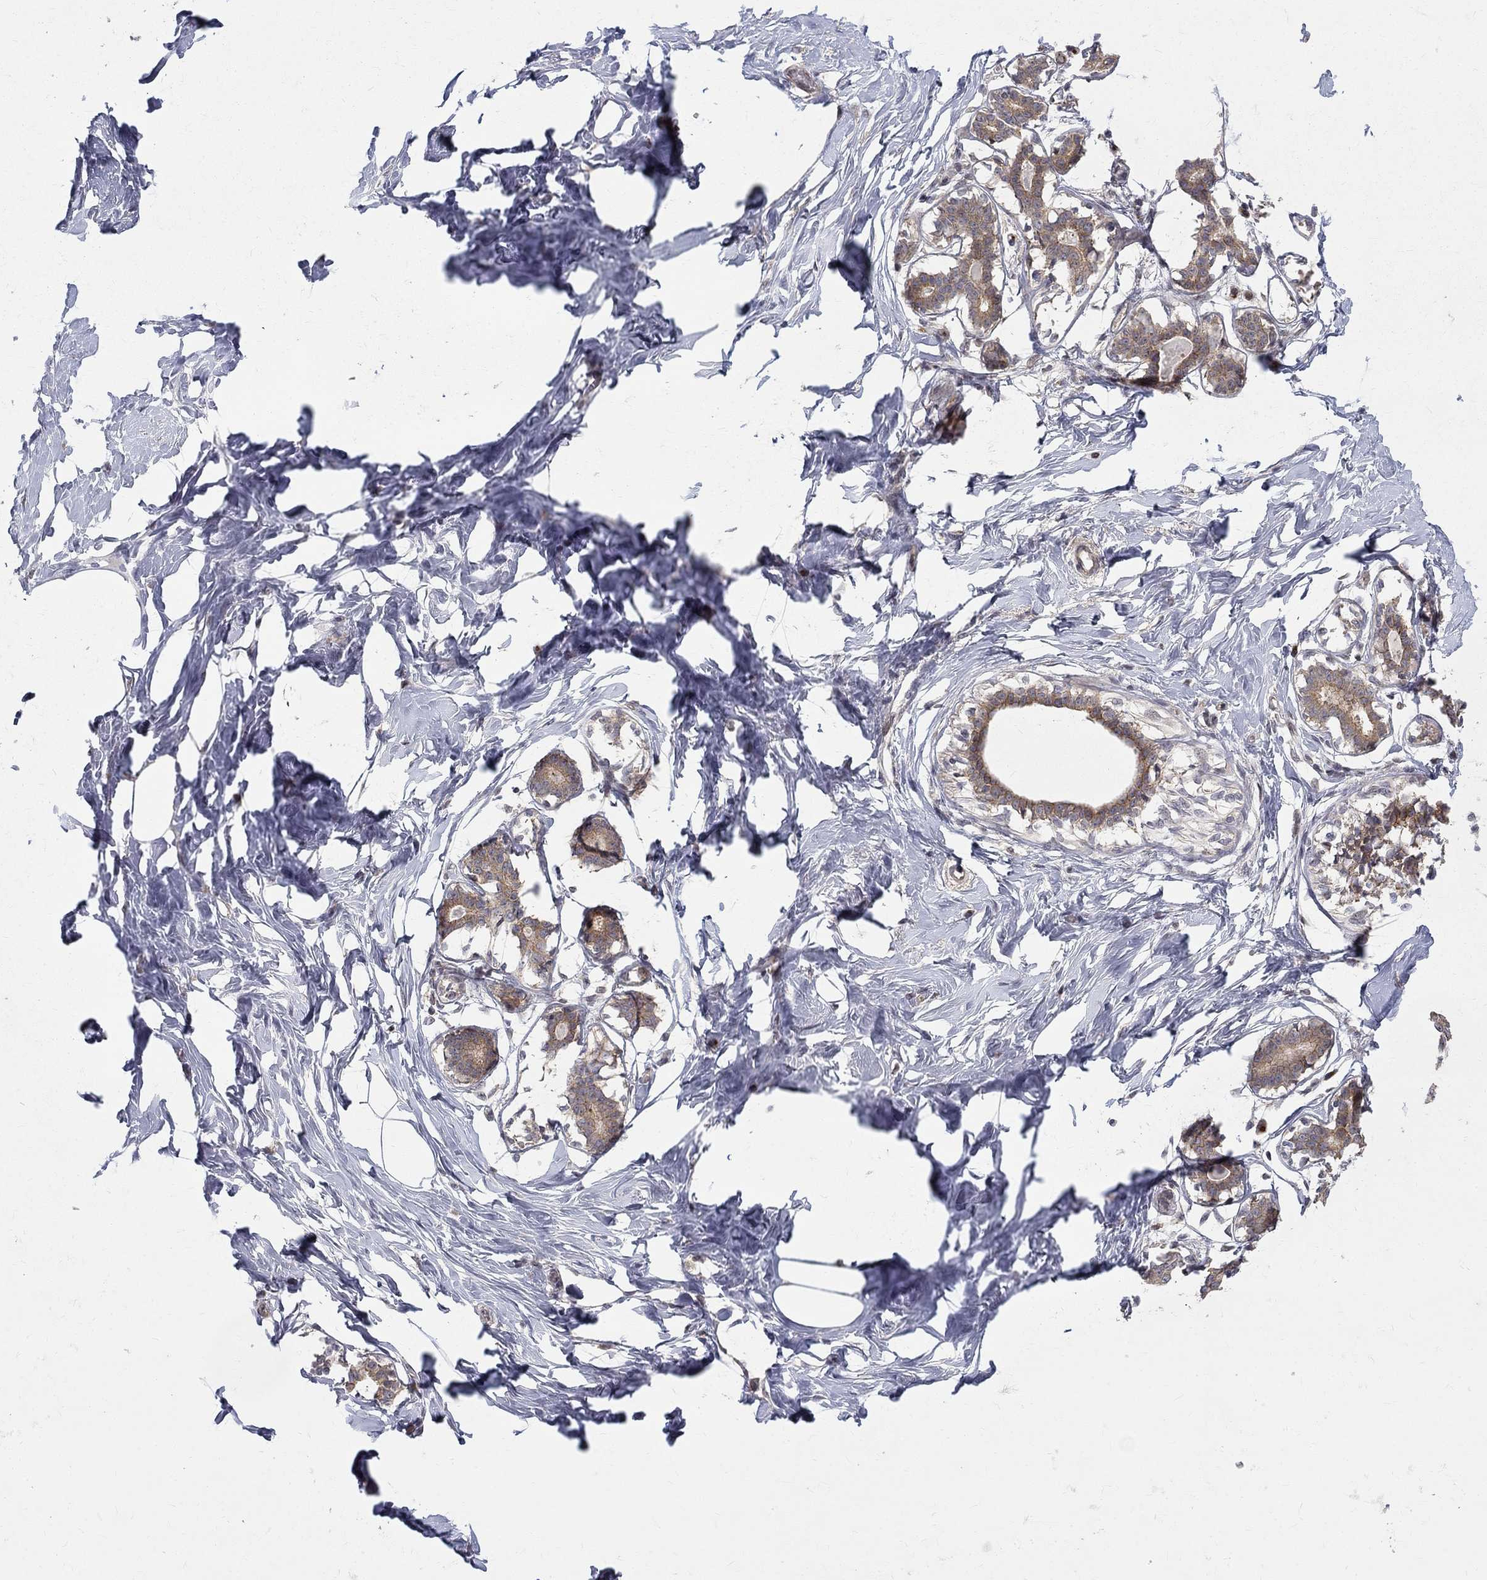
{"staining": {"intensity": "negative", "quantity": "none", "location": "none"}, "tissue": "breast", "cell_type": "Adipocytes", "image_type": "normal", "snomed": [{"axis": "morphology", "description": "Normal tissue, NOS"}, {"axis": "morphology", "description": "Lobular carcinoma, in situ"}, {"axis": "topography", "description": "Breast"}], "caption": "Immunohistochemistry (IHC) of unremarkable human breast demonstrates no positivity in adipocytes.", "gene": "WDR19", "patient": {"sex": "female", "age": 35}}